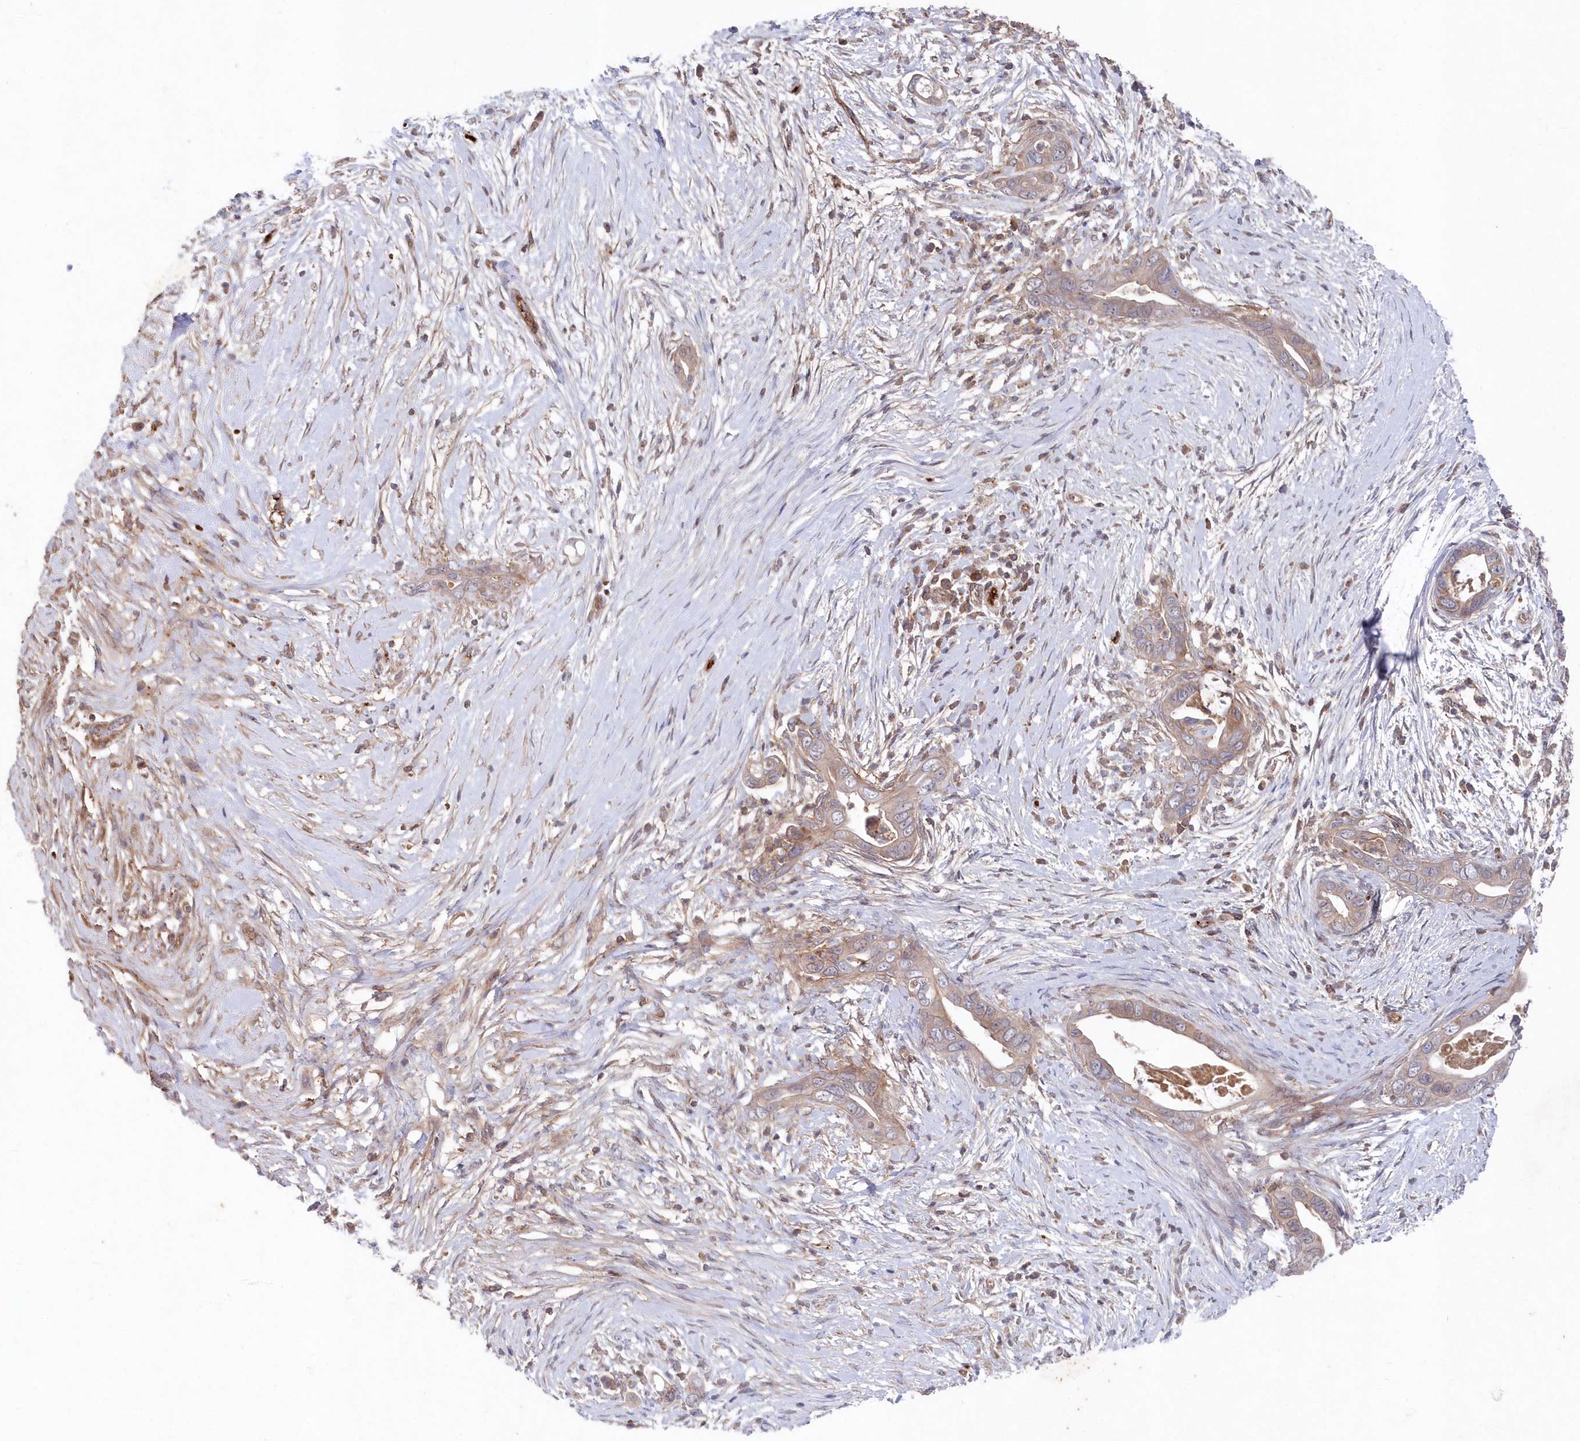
{"staining": {"intensity": "weak", "quantity": ">75%", "location": "cytoplasmic/membranous"}, "tissue": "pancreatic cancer", "cell_type": "Tumor cells", "image_type": "cancer", "snomed": [{"axis": "morphology", "description": "Adenocarcinoma, NOS"}, {"axis": "topography", "description": "Pancreas"}], "caption": "Weak cytoplasmic/membranous positivity for a protein is present in about >75% of tumor cells of pancreatic cancer using immunohistochemistry.", "gene": "ABHD14B", "patient": {"sex": "male", "age": 75}}